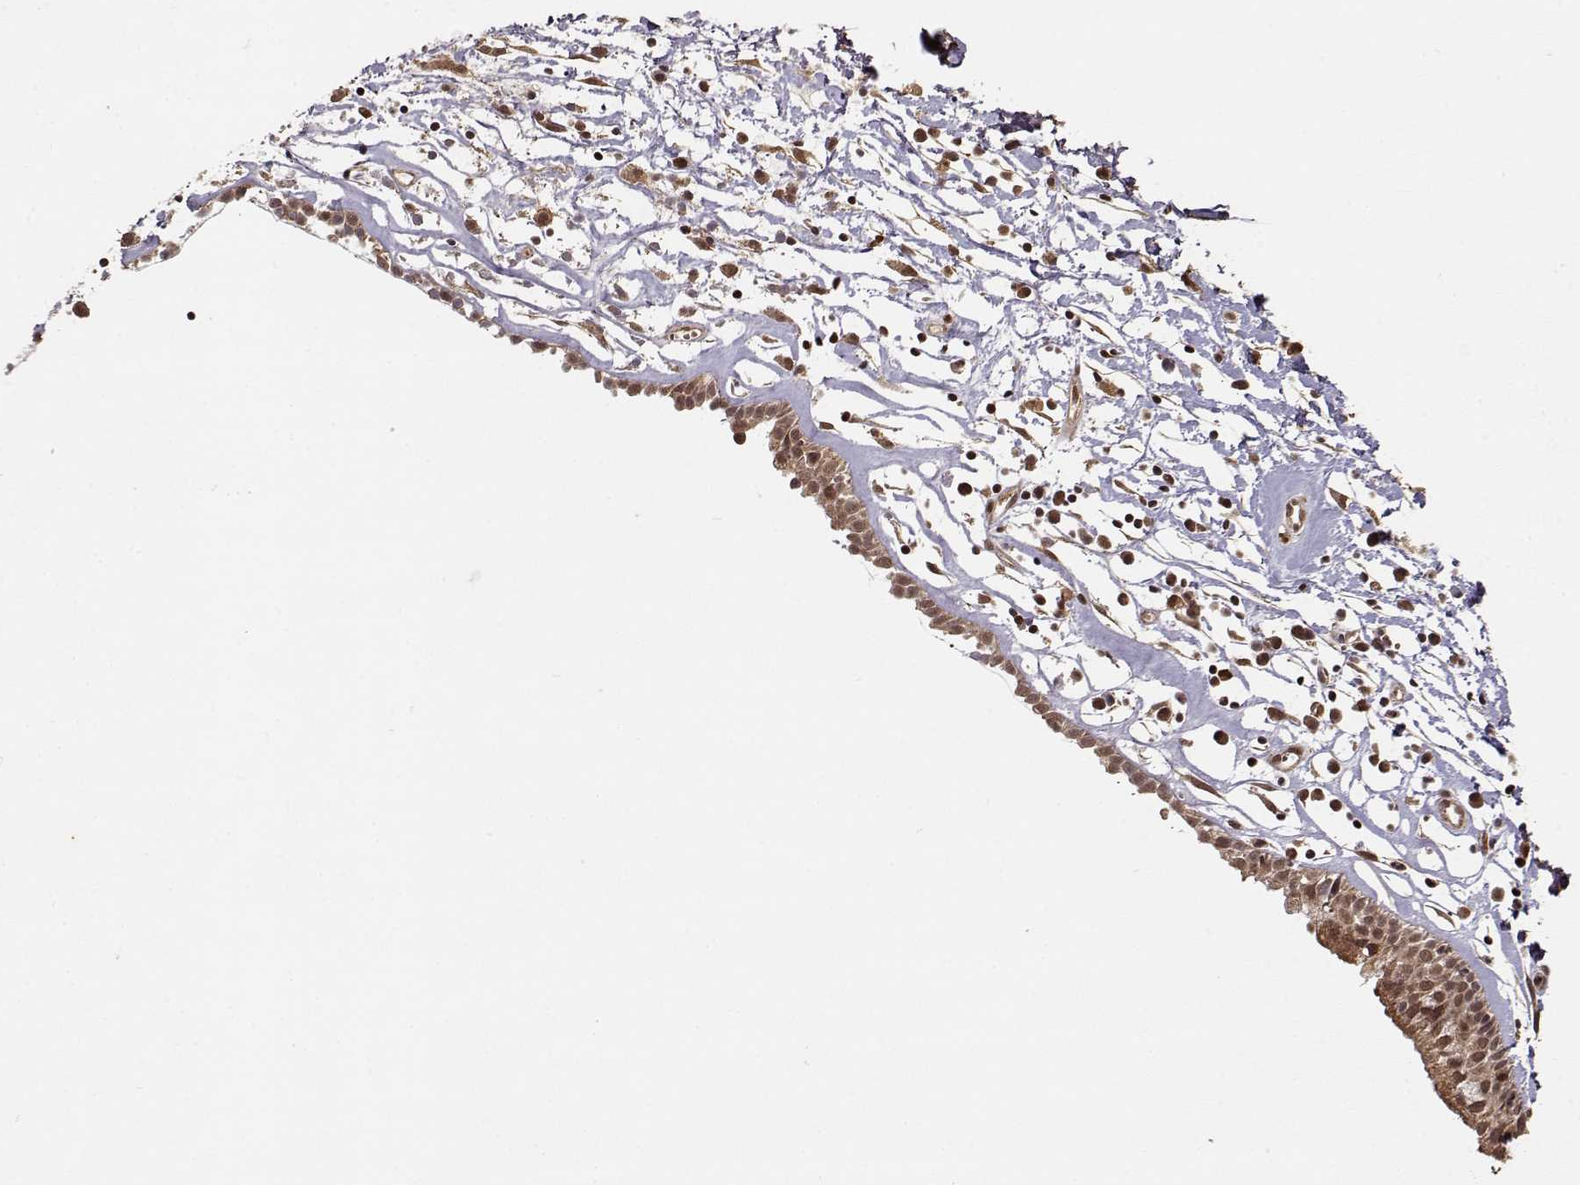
{"staining": {"intensity": "moderate", "quantity": ">75%", "location": "cytoplasmic/membranous,nuclear"}, "tissue": "nasopharynx", "cell_type": "Respiratory epithelial cells", "image_type": "normal", "snomed": [{"axis": "morphology", "description": "Normal tissue, NOS"}, {"axis": "topography", "description": "Nasopharynx"}], "caption": "IHC of benign nasopharynx shows medium levels of moderate cytoplasmic/membranous,nuclear staining in about >75% of respiratory epithelial cells. Using DAB (brown) and hematoxylin (blue) stains, captured at high magnification using brightfield microscopy.", "gene": "MAEA", "patient": {"sex": "male", "age": 77}}